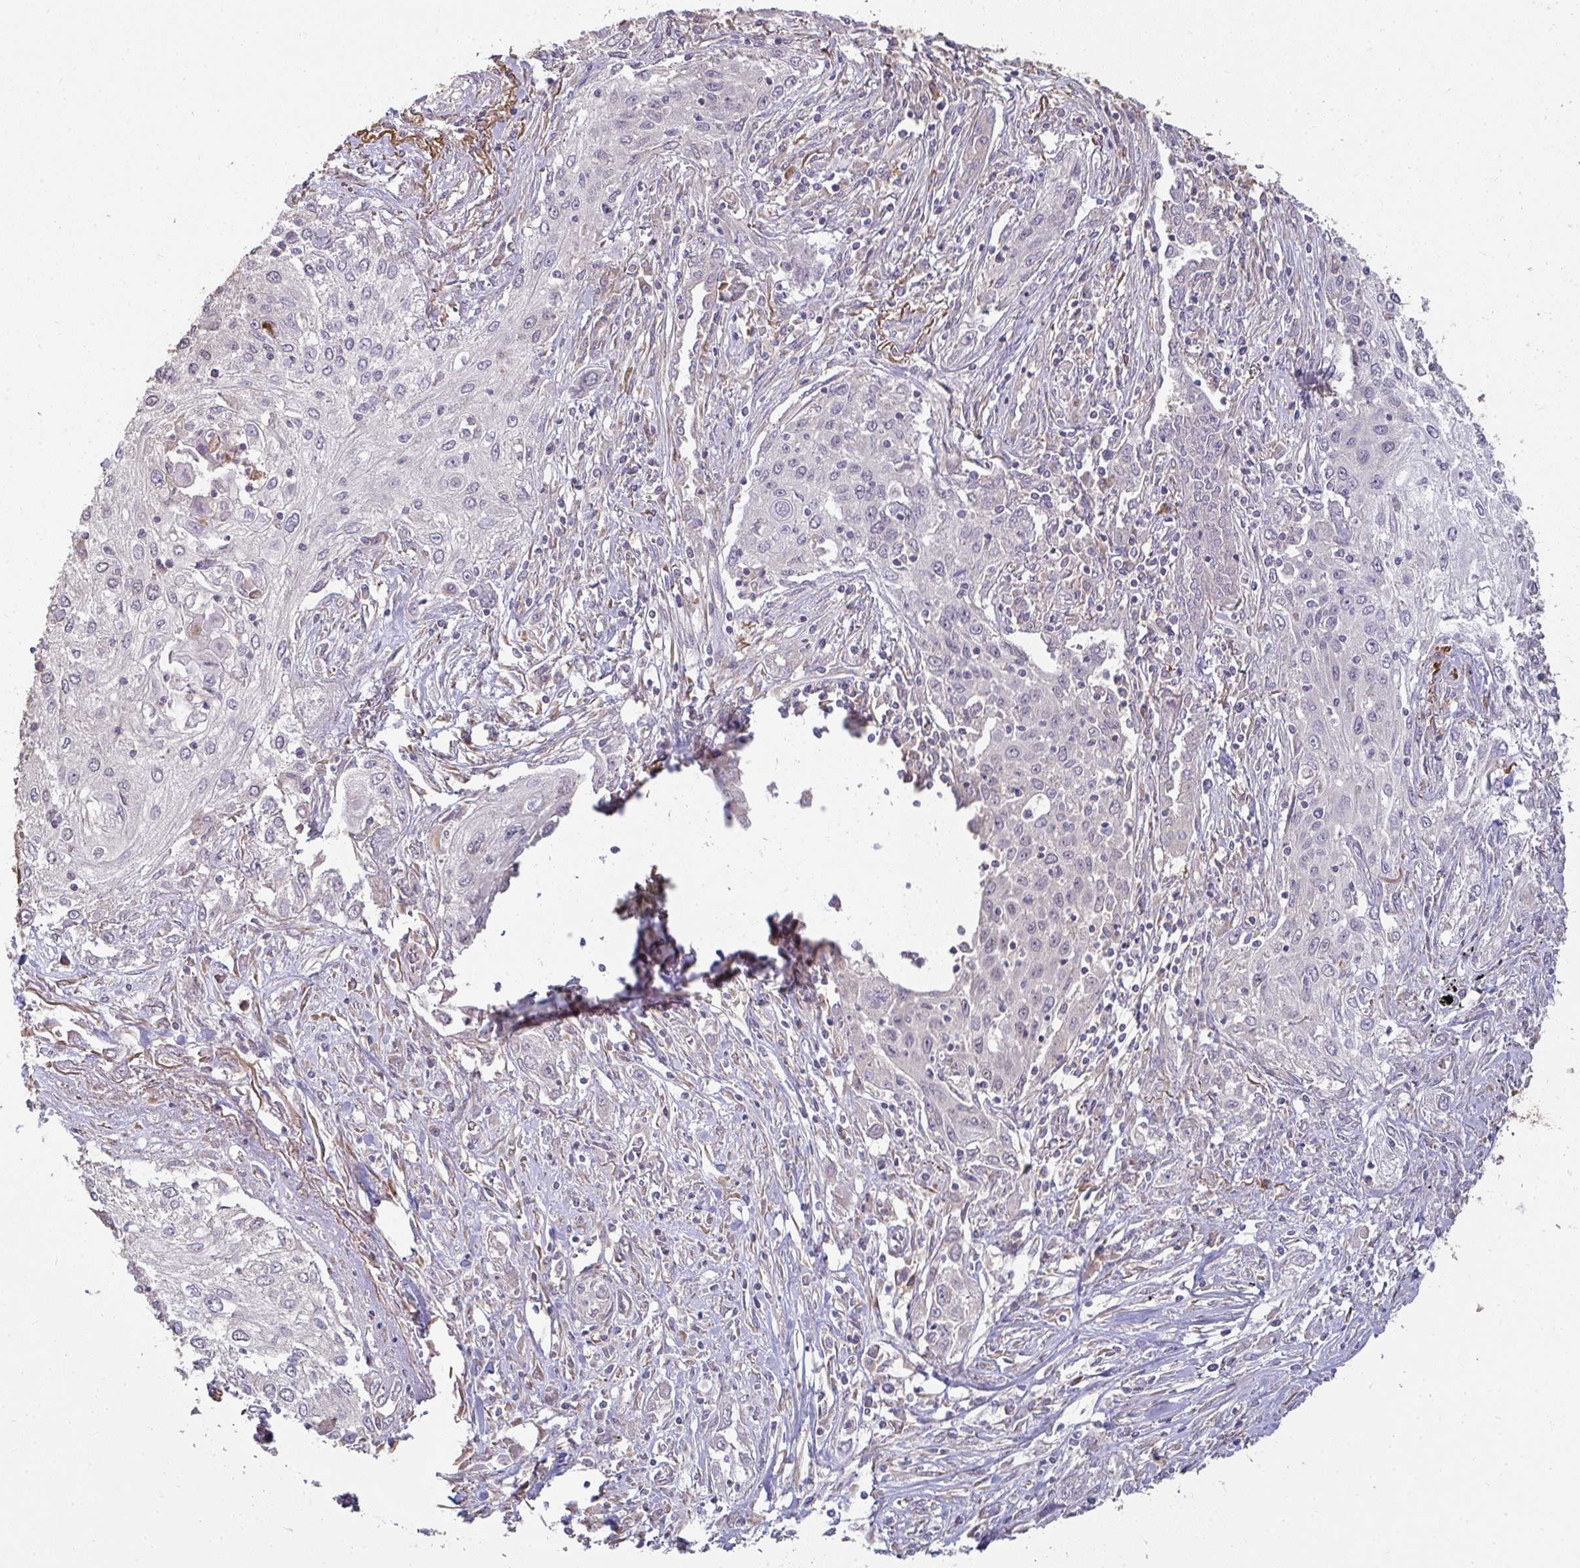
{"staining": {"intensity": "negative", "quantity": "none", "location": "none"}, "tissue": "lung cancer", "cell_type": "Tumor cells", "image_type": "cancer", "snomed": [{"axis": "morphology", "description": "Squamous cell carcinoma, NOS"}, {"axis": "topography", "description": "Lung"}], "caption": "Human lung squamous cell carcinoma stained for a protein using immunohistochemistry (IHC) shows no positivity in tumor cells.", "gene": "BRINP3", "patient": {"sex": "female", "age": 69}}